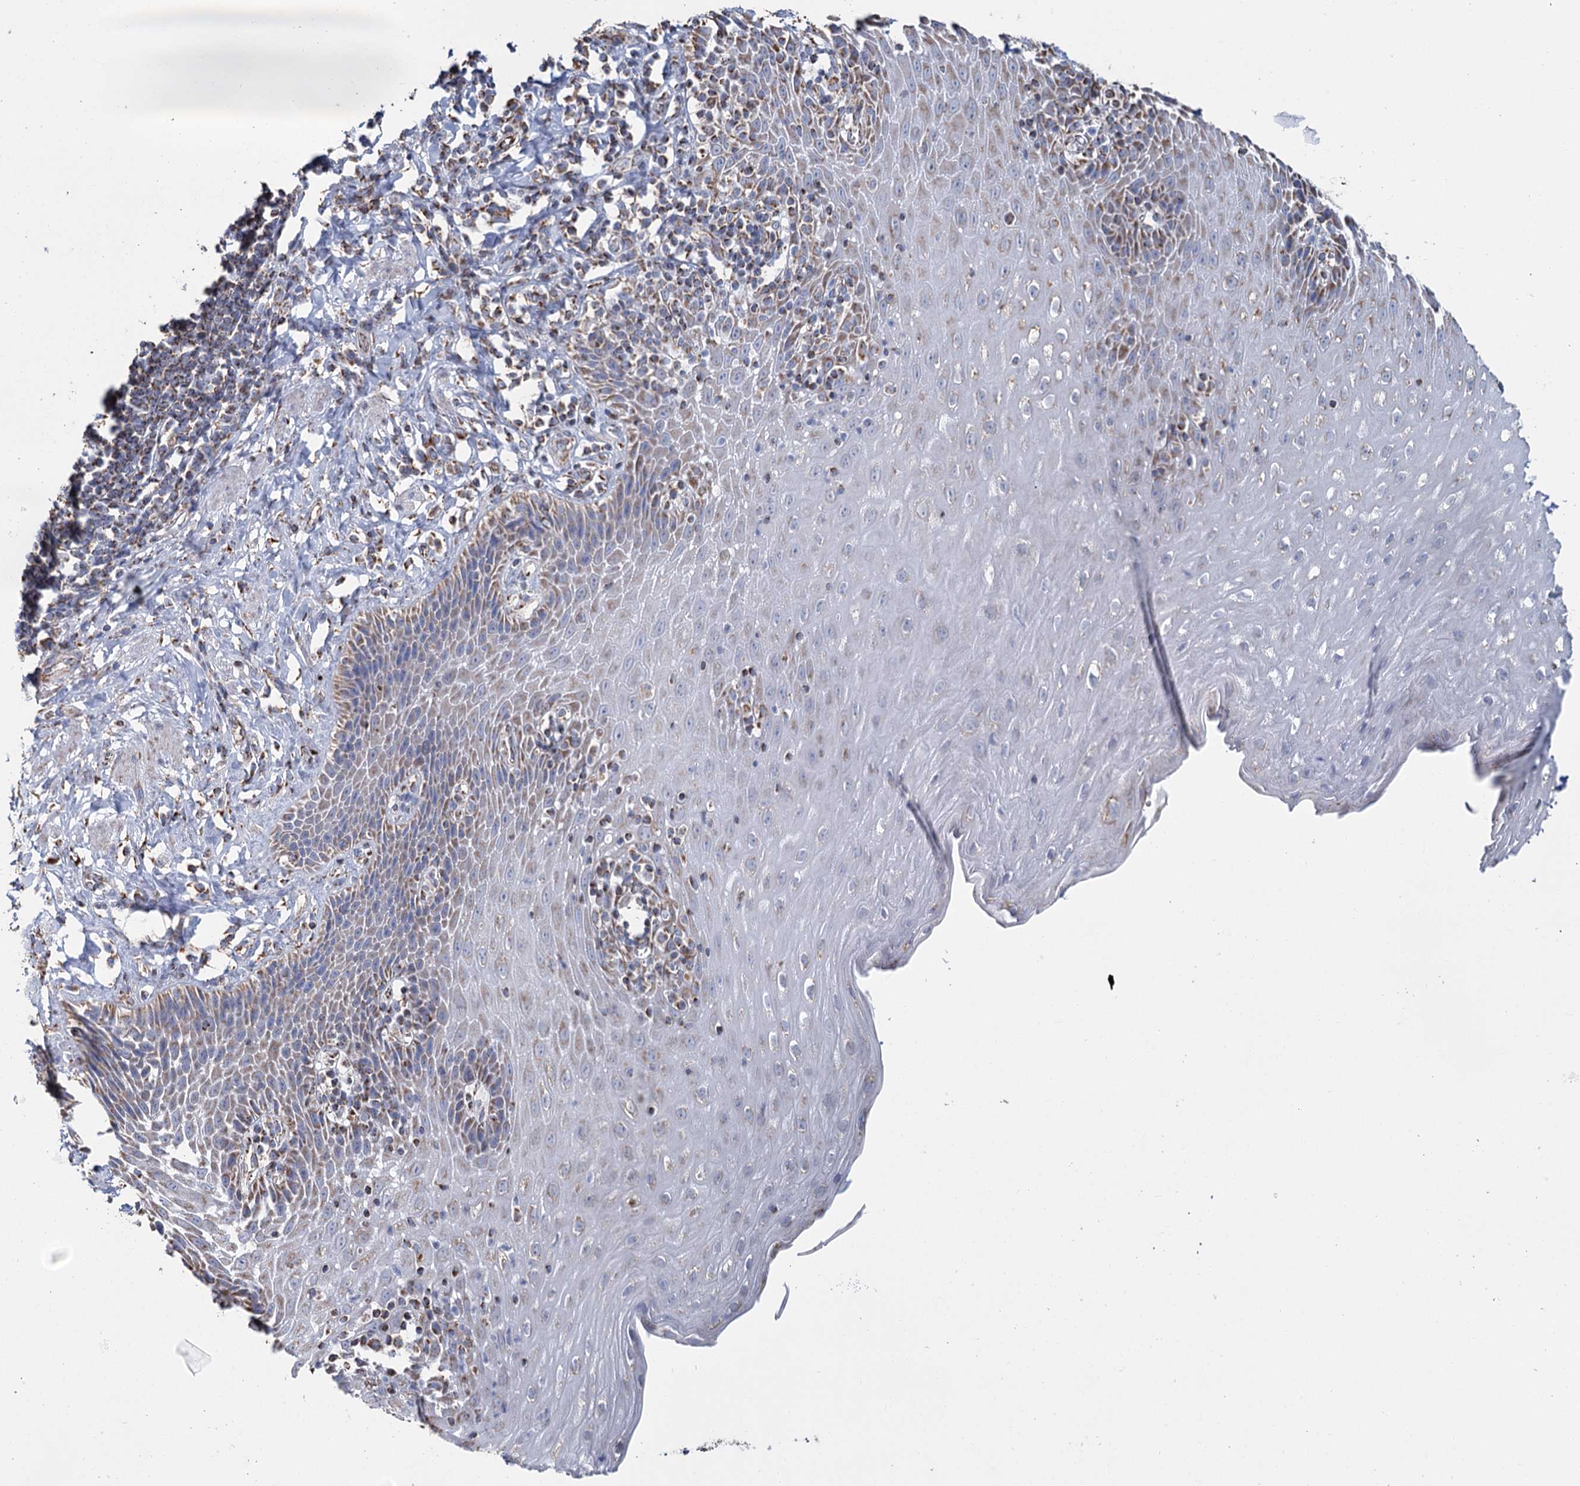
{"staining": {"intensity": "moderate", "quantity": "25%-75%", "location": "cytoplasmic/membranous"}, "tissue": "esophagus", "cell_type": "Squamous epithelial cells", "image_type": "normal", "snomed": [{"axis": "morphology", "description": "Normal tissue, NOS"}, {"axis": "topography", "description": "Esophagus"}], "caption": "Immunohistochemical staining of benign human esophagus shows 25%-75% levels of moderate cytoplasmic/membranous protein expression in approximately 25%-75% of squamous epithelial cells.", "gene": "MRPL44", "patient": {"sex": "female", "age": 61}}